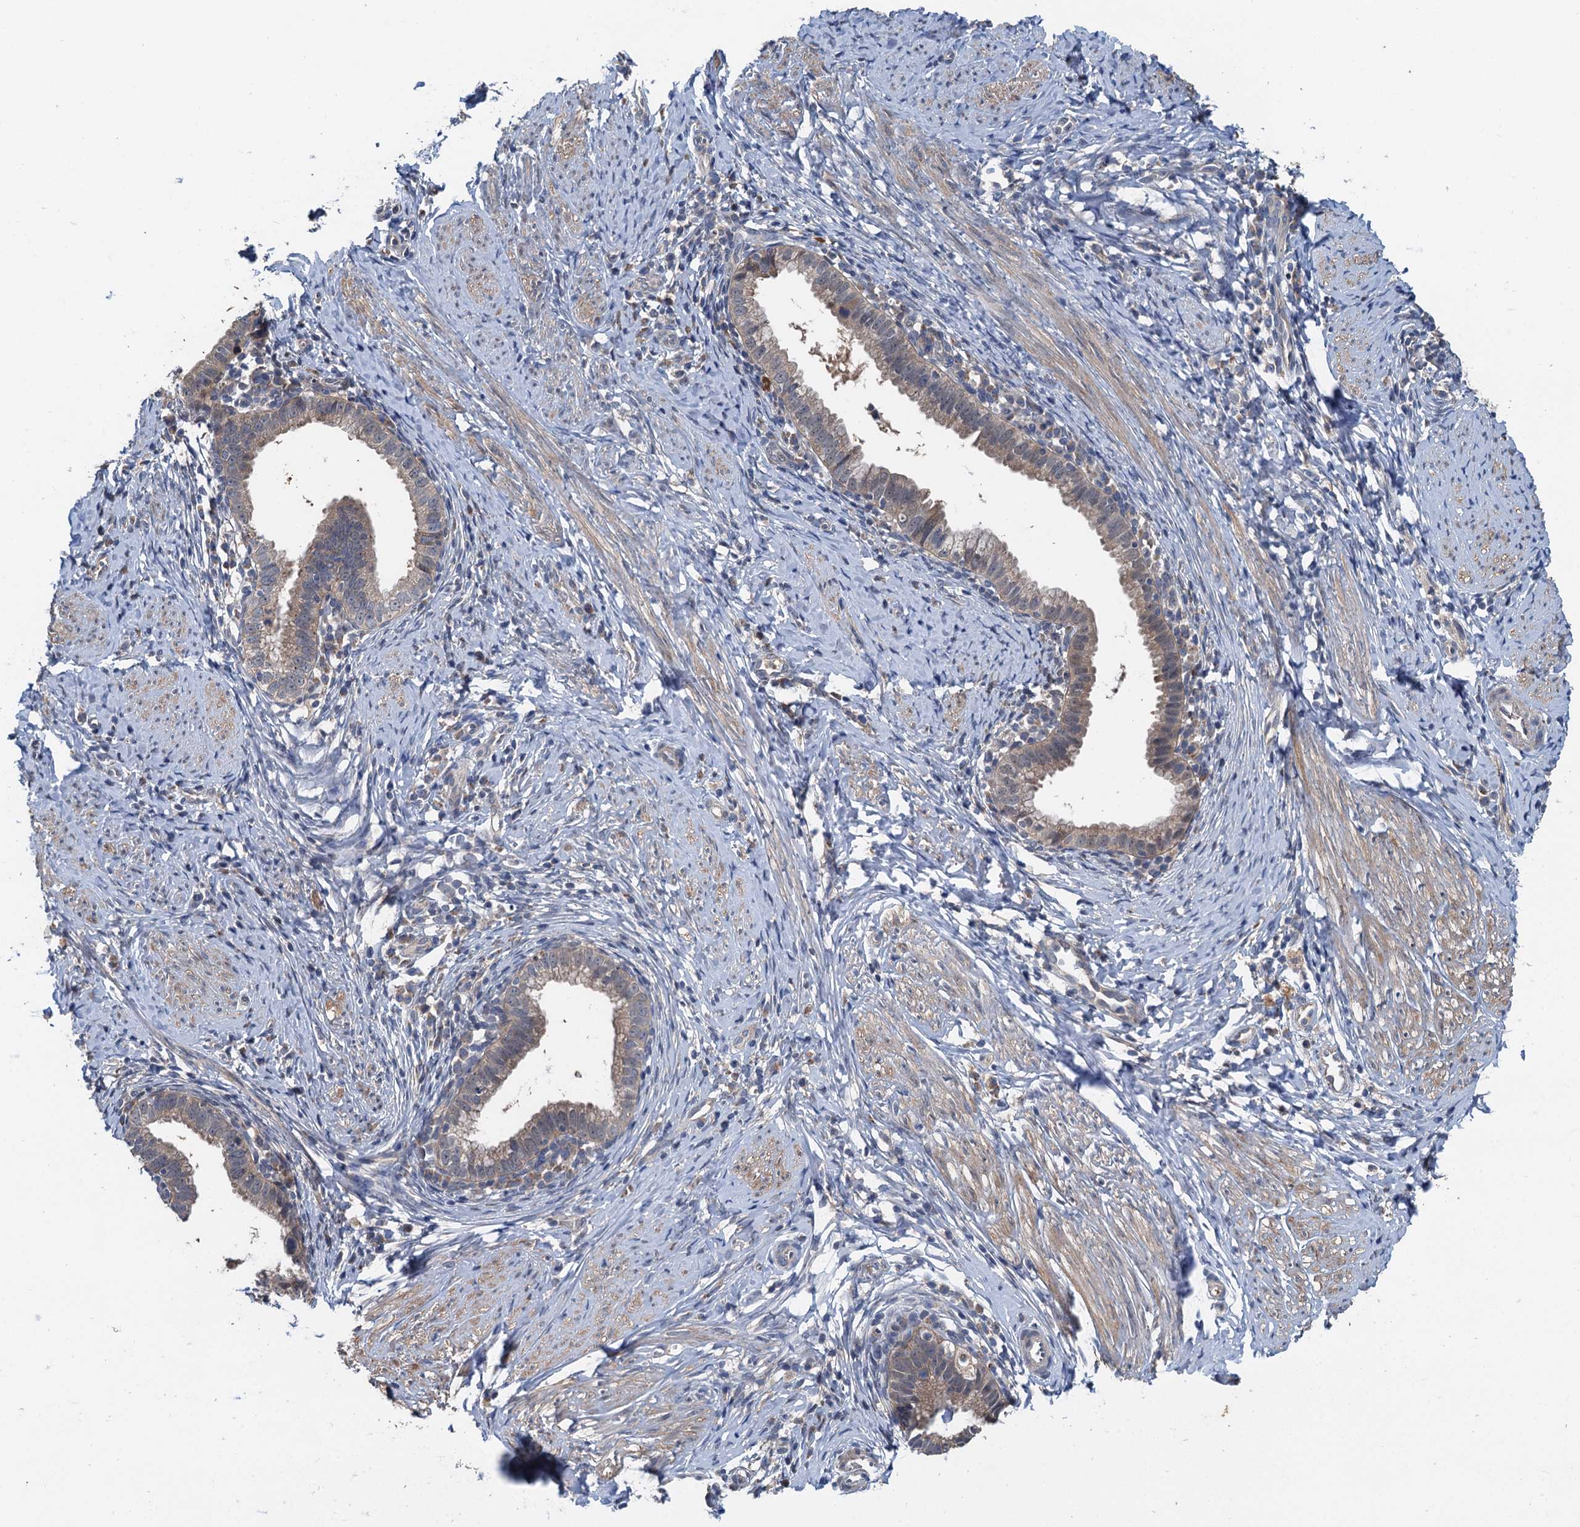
{"staining": {"intensity": "weak", "quantity": ">75%", "location": "cytoplasmic/membranous"}, "tissue": "cervical cancer", "cell_type": "Tumor cells", "image_type": "cancer", "snomed": [{"axis": "morphology", "description": "Adenocarcinoma, NOS"}, {"axis": "topography", "description": "Cervix"}], "caption": "Adenocarcinoma (cervical) stained with a protein marker displays weak staining in tumor cells.", "gene": "ZNF606", "patient": {"sex": "female", "age": 36}}